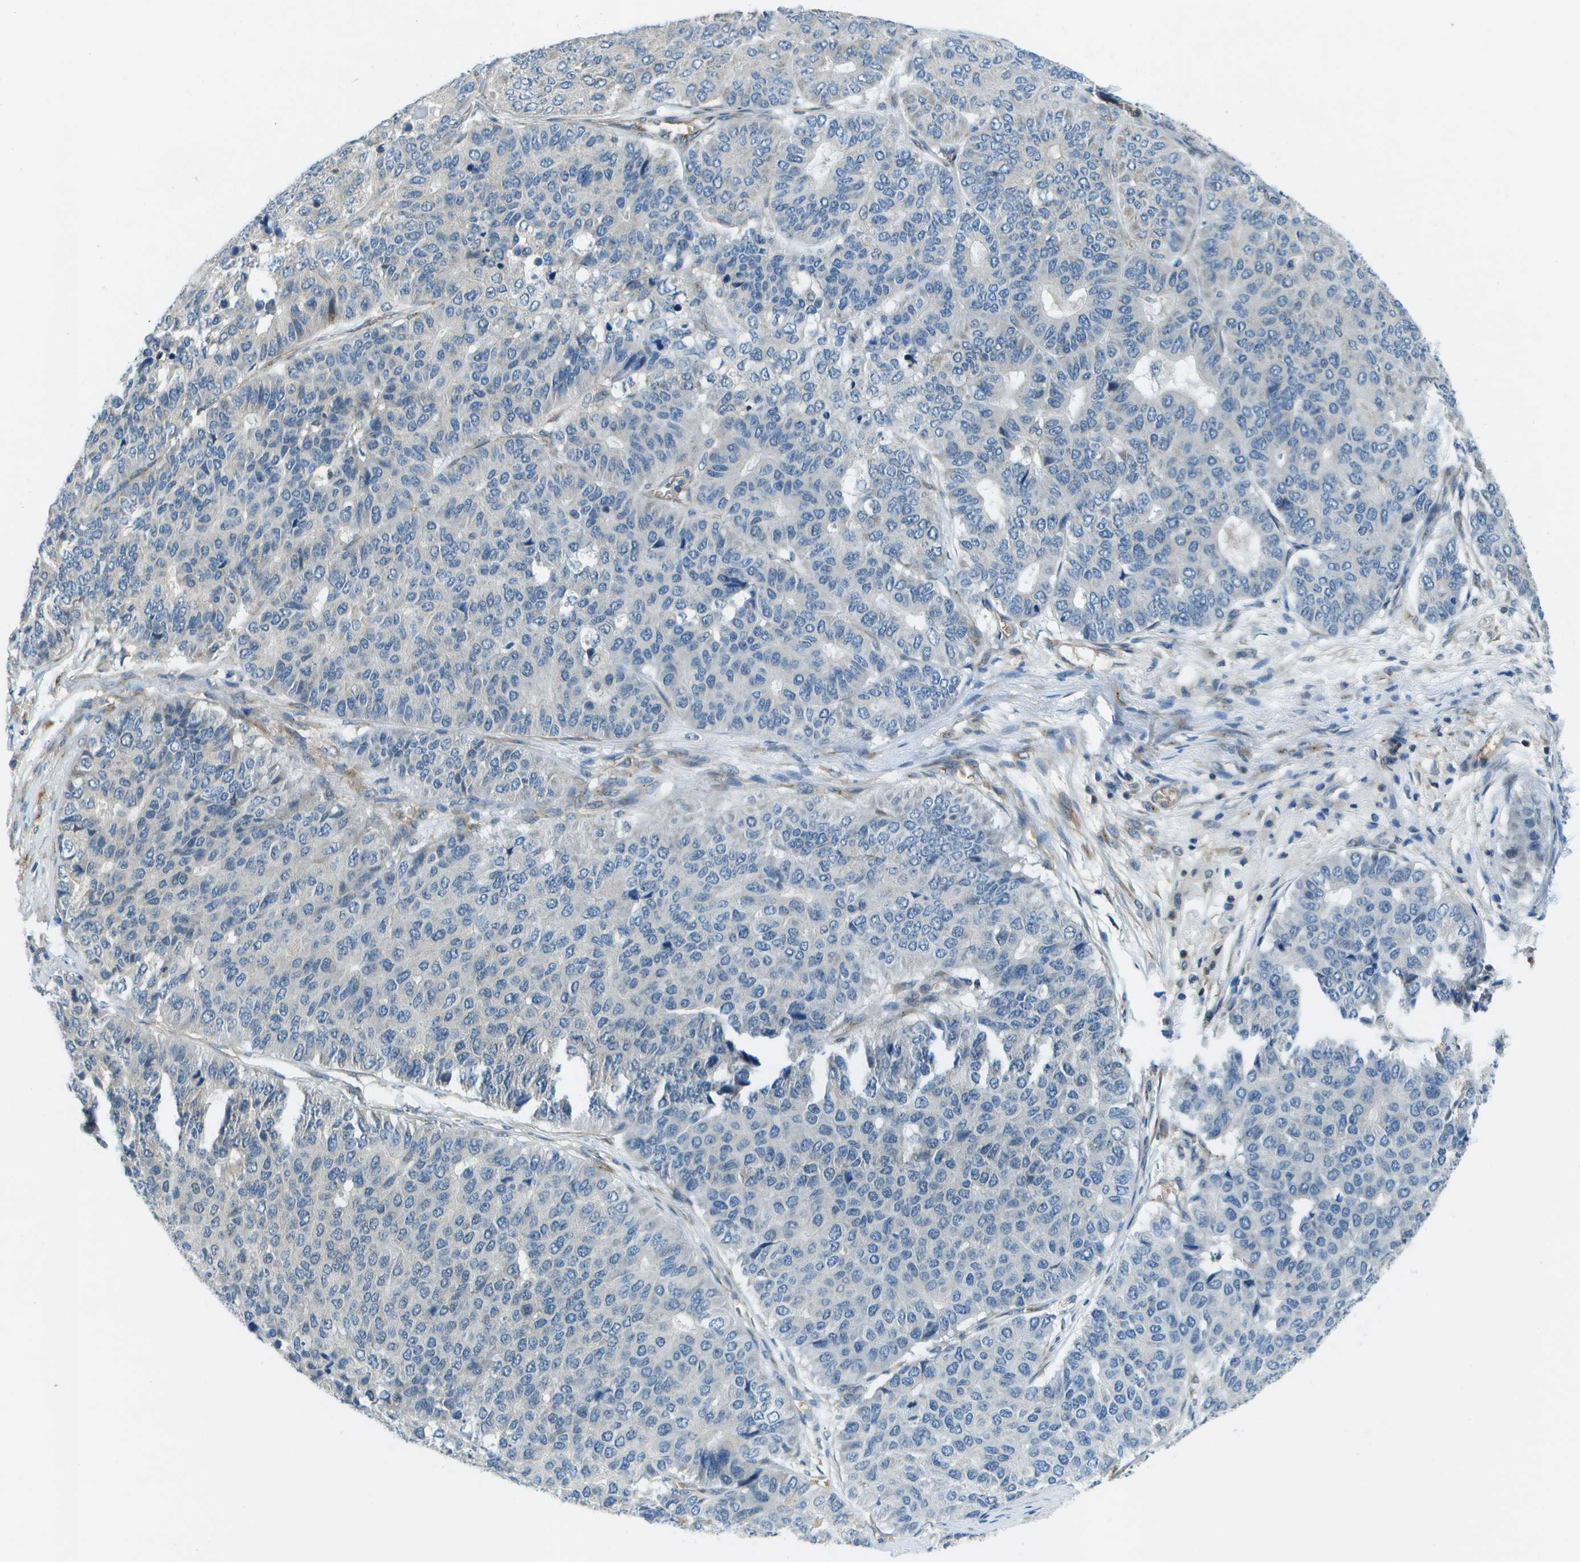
{"staining": {"intensity": "negative", "quantity": "none", "location": "none"}, "tissue": "pancreatic cancer", "cell_type": "Tumor cells", "image_type": "cancer", "snomed": [{"axis": "morphology", "description": "Adenocarcinoma, NOS"}, {"axis": "topography", "description": "Pancreas"}], "caption": "Micrograph shows no significant protein expression in tumor cells of pancreatic cancer (adenocarcinoma). (Immunohistochemistry, brightfield microscopy, high magnification).", "gene": "CTIF", "patient": {"sex": "male", "age": 50}}